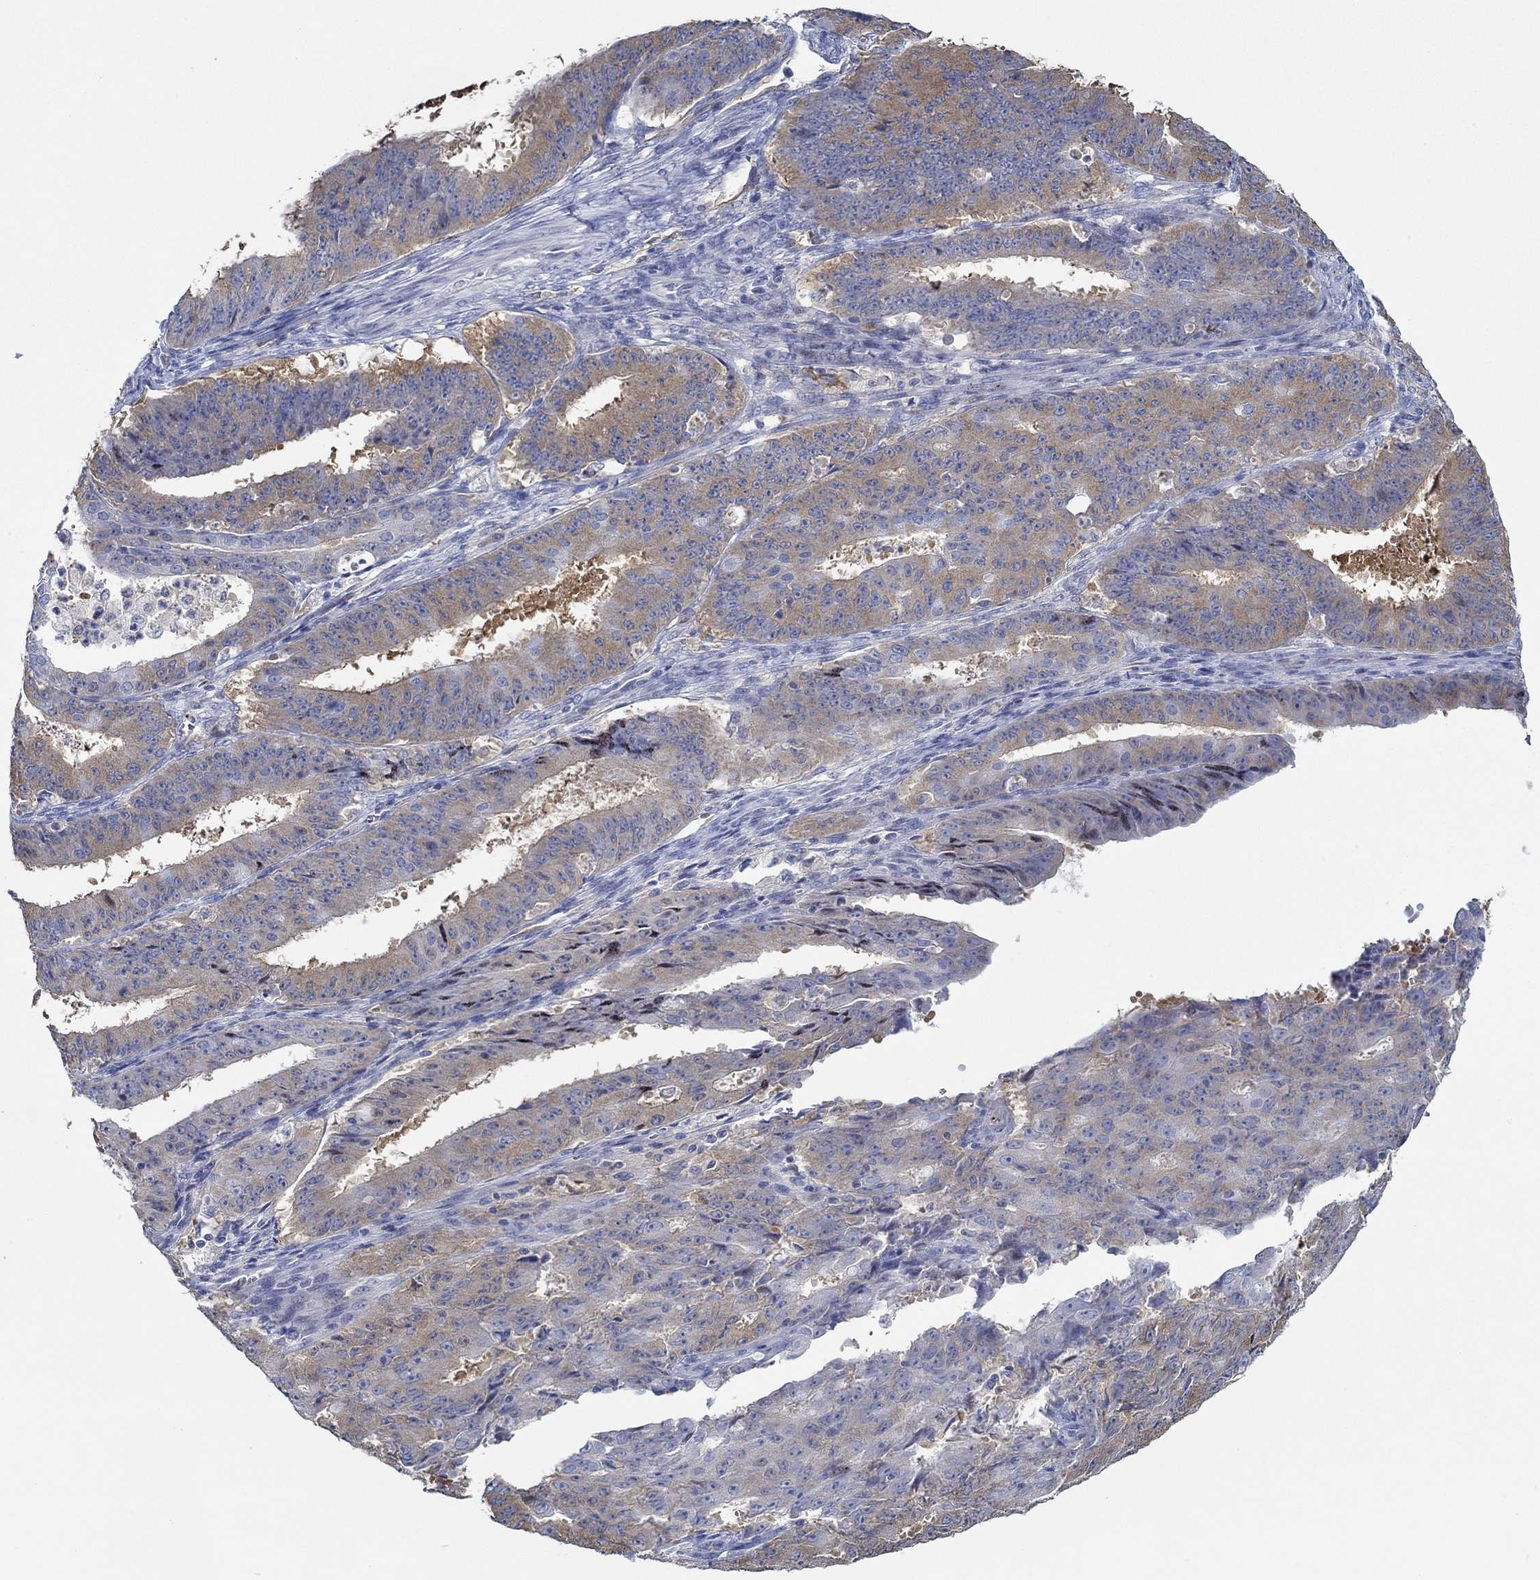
{"staining": {"intensity": "moderate", "quantity": "<25%", "location": "cytoplasmic/membranous"}, "tissue": "ovarian cancer", "cell_type": "Tumor cells", "image_type": "cancer", "snomed": [{"axis": "morphology", "description": "Carcinoma, endometroid"}, {"axis": "topography", "description": "Ovary"}], "caption": "A brown stain highlights moderate cytoplasmic/membranous positivity of a protein in ovarian cancer (endometroid carcinoma) tumor cells.", "gene": "SLC27A3", "patient": {"sex": "female", "age": 42}}